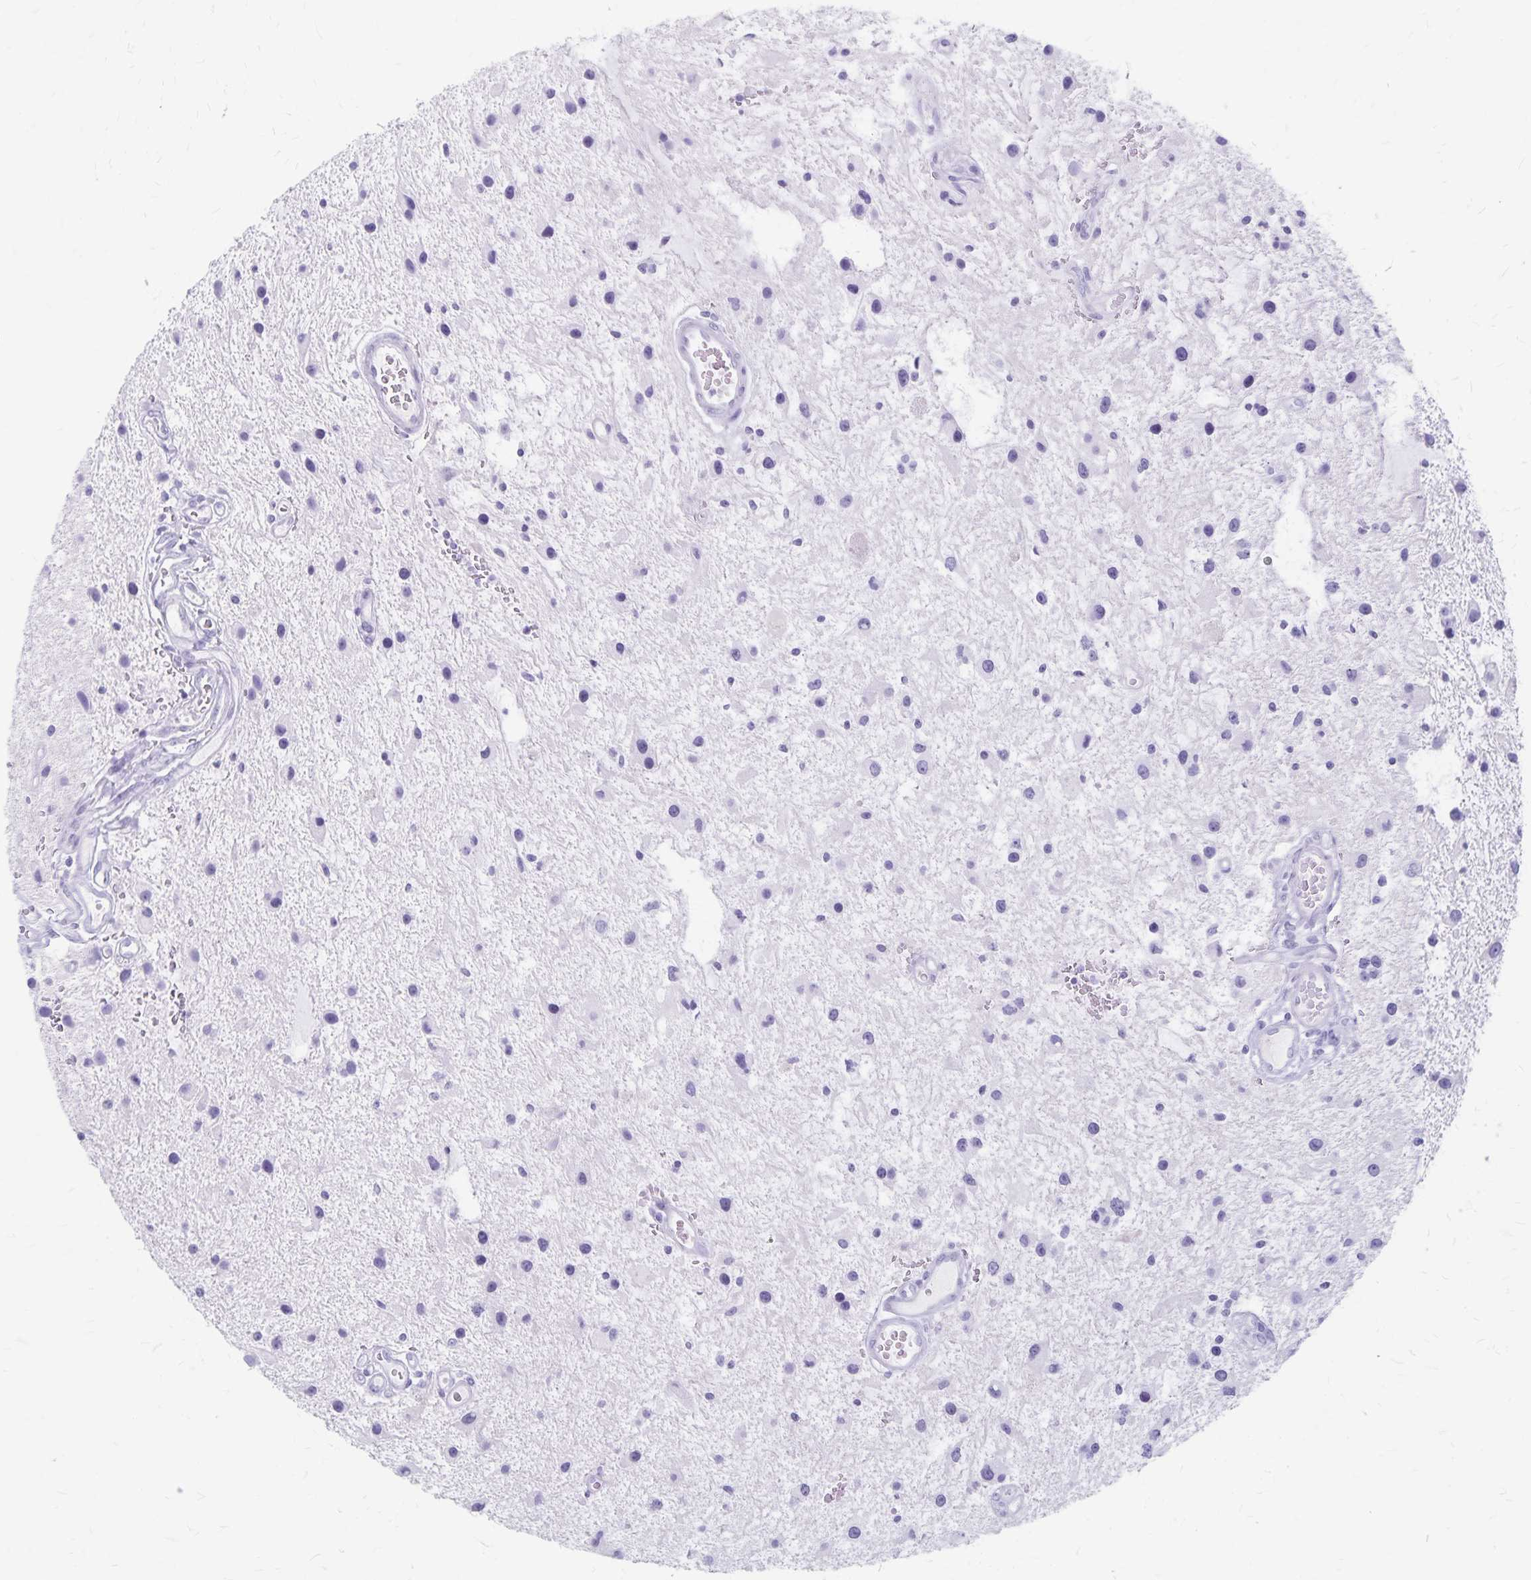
{"staining": {"intensity": "negative", "quantity": "none", "location": "none"}, "tissue": "glioma", "cell_type": "Tumor cells", "image_type": "cancer", "snomed": [{"axis": "morphology", "description": "Glioma, malignant, Low grade"}, {"axis": "topography", "description": "Cerebellum"}], "caption": "IHC photomicrograph of neoplastic tissue: glioma stained with DAB exhibits no significant protein expression in tumor cells.", "gene": "GPBAR1", "patient": {"sex": "female", "age": 14}}